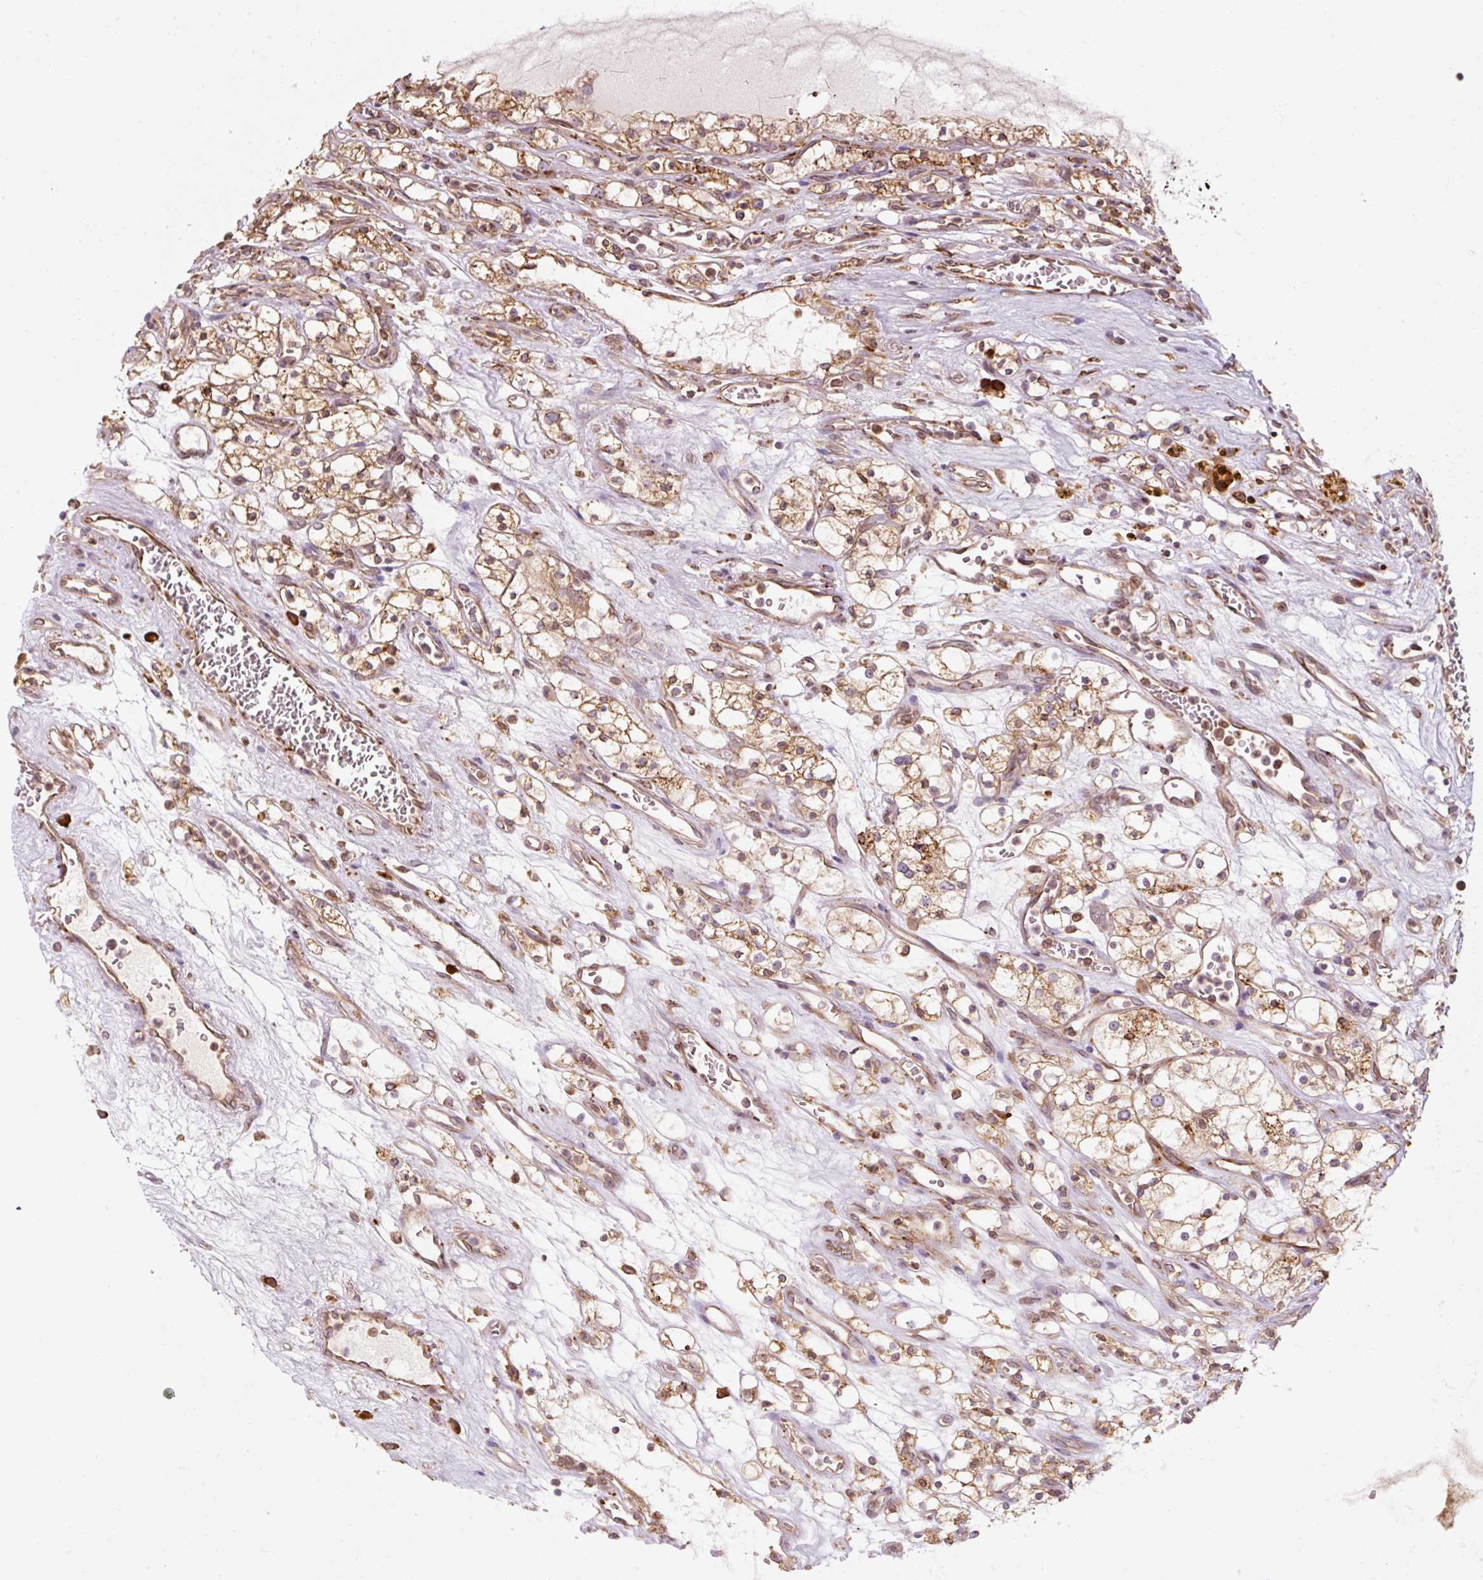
{"staining": {"intensity": "moderate", "quantity": ">75%", "location": "cytoplasmic/membranous"}, "tissue": "renal cancer", "cell_type": "Tumor cells", "image_type": "cancer", "snomed": [{"axis": "morphology", "description": "Adenocarcinoma, NOS"}, {"axis": "topography", "description": "Kidney"}], "caption": "Renal adenocarcinoma stained for a protein (brown) displays moderate cytoplasmic/membranous positive expression in approximately >75% of tumor cells.", "gene": "PRKCSH", "patient": {"sex": "female", "age": 69}}